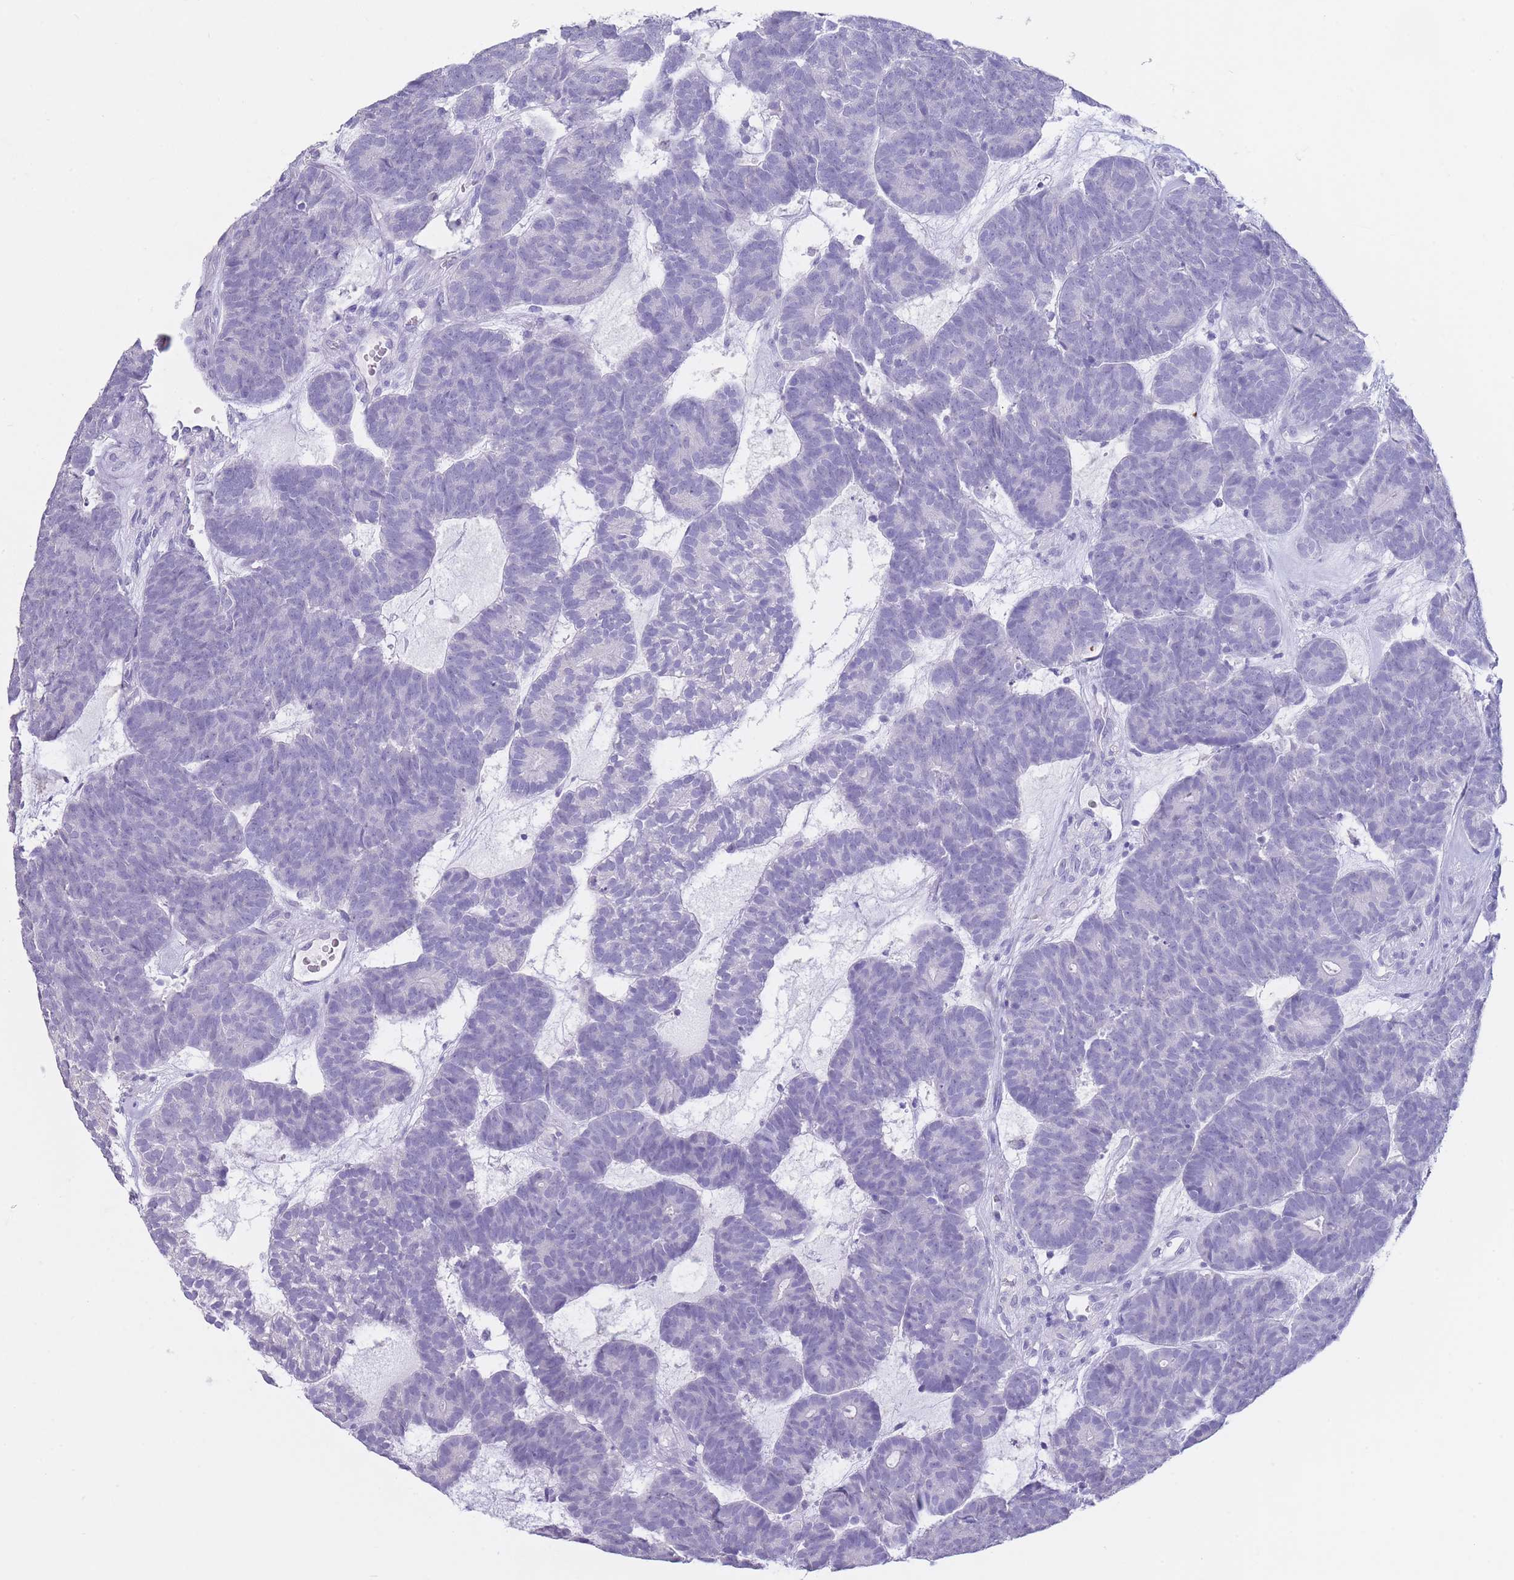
{"staining": {"intensity": "negative", "quantity": "none", "location": "none"}, "tissue": "head and neck cancer", "cell_type": "Tumor cells", "image_type": "cancer", "snomed": [{"axis": "morphology", "description": "Adenocarcinoma, NOS"}, {"axis": "topography", "description": "Head-Neck"}], "caption": "Immunohistochemistry photomicrograph of human head and neck adenocarcinoma stained for a protein (brown), which exhibits no positivity in tumor cells.", "gene": "CD37", "patient": {"sex": "female", "age": 81}}